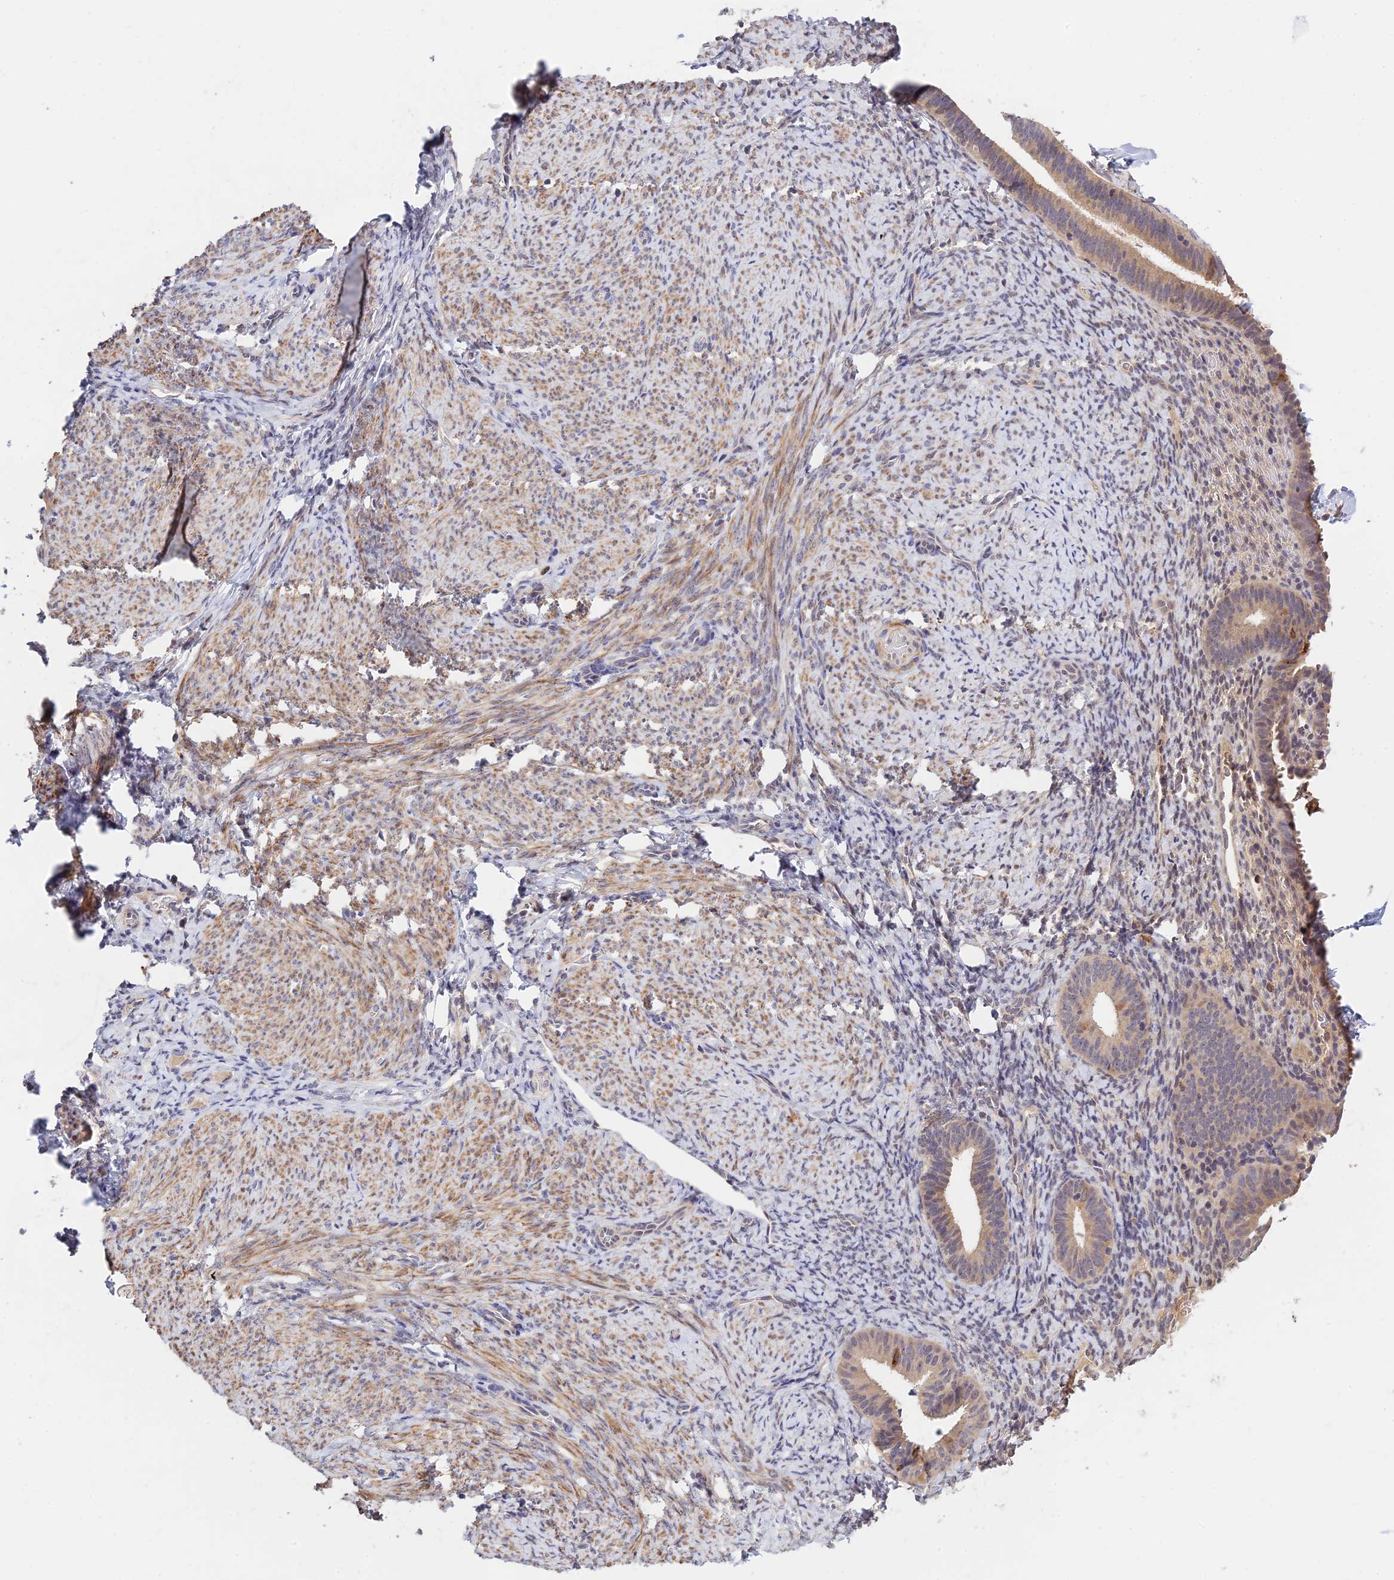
{"staining": {"intensity": "weak", "quantity": "<25%", "location": "cytoplasmic/membranous"}, "tissue": "endometrium", "cell_type": "Cells in endometrial stroma", "image_type": "normal", "snomed": [{"axis": "morphology", "description": "Normal tissue, NOS"}, {"axis": "topography", "description": "Endometrium"}], "caption": "Immunohistochemistry (IHC) micrograph of normal endometrium stained for a protein (brown), which exhibits no positivity in cells in endometrial stroma. Brightfield microscopy of IHC stained with DAB (brown) and hematoxylin (blue), captured at high magnification.", "gene": "CWH43", "patient": {"sex": "female", "age": 65}}